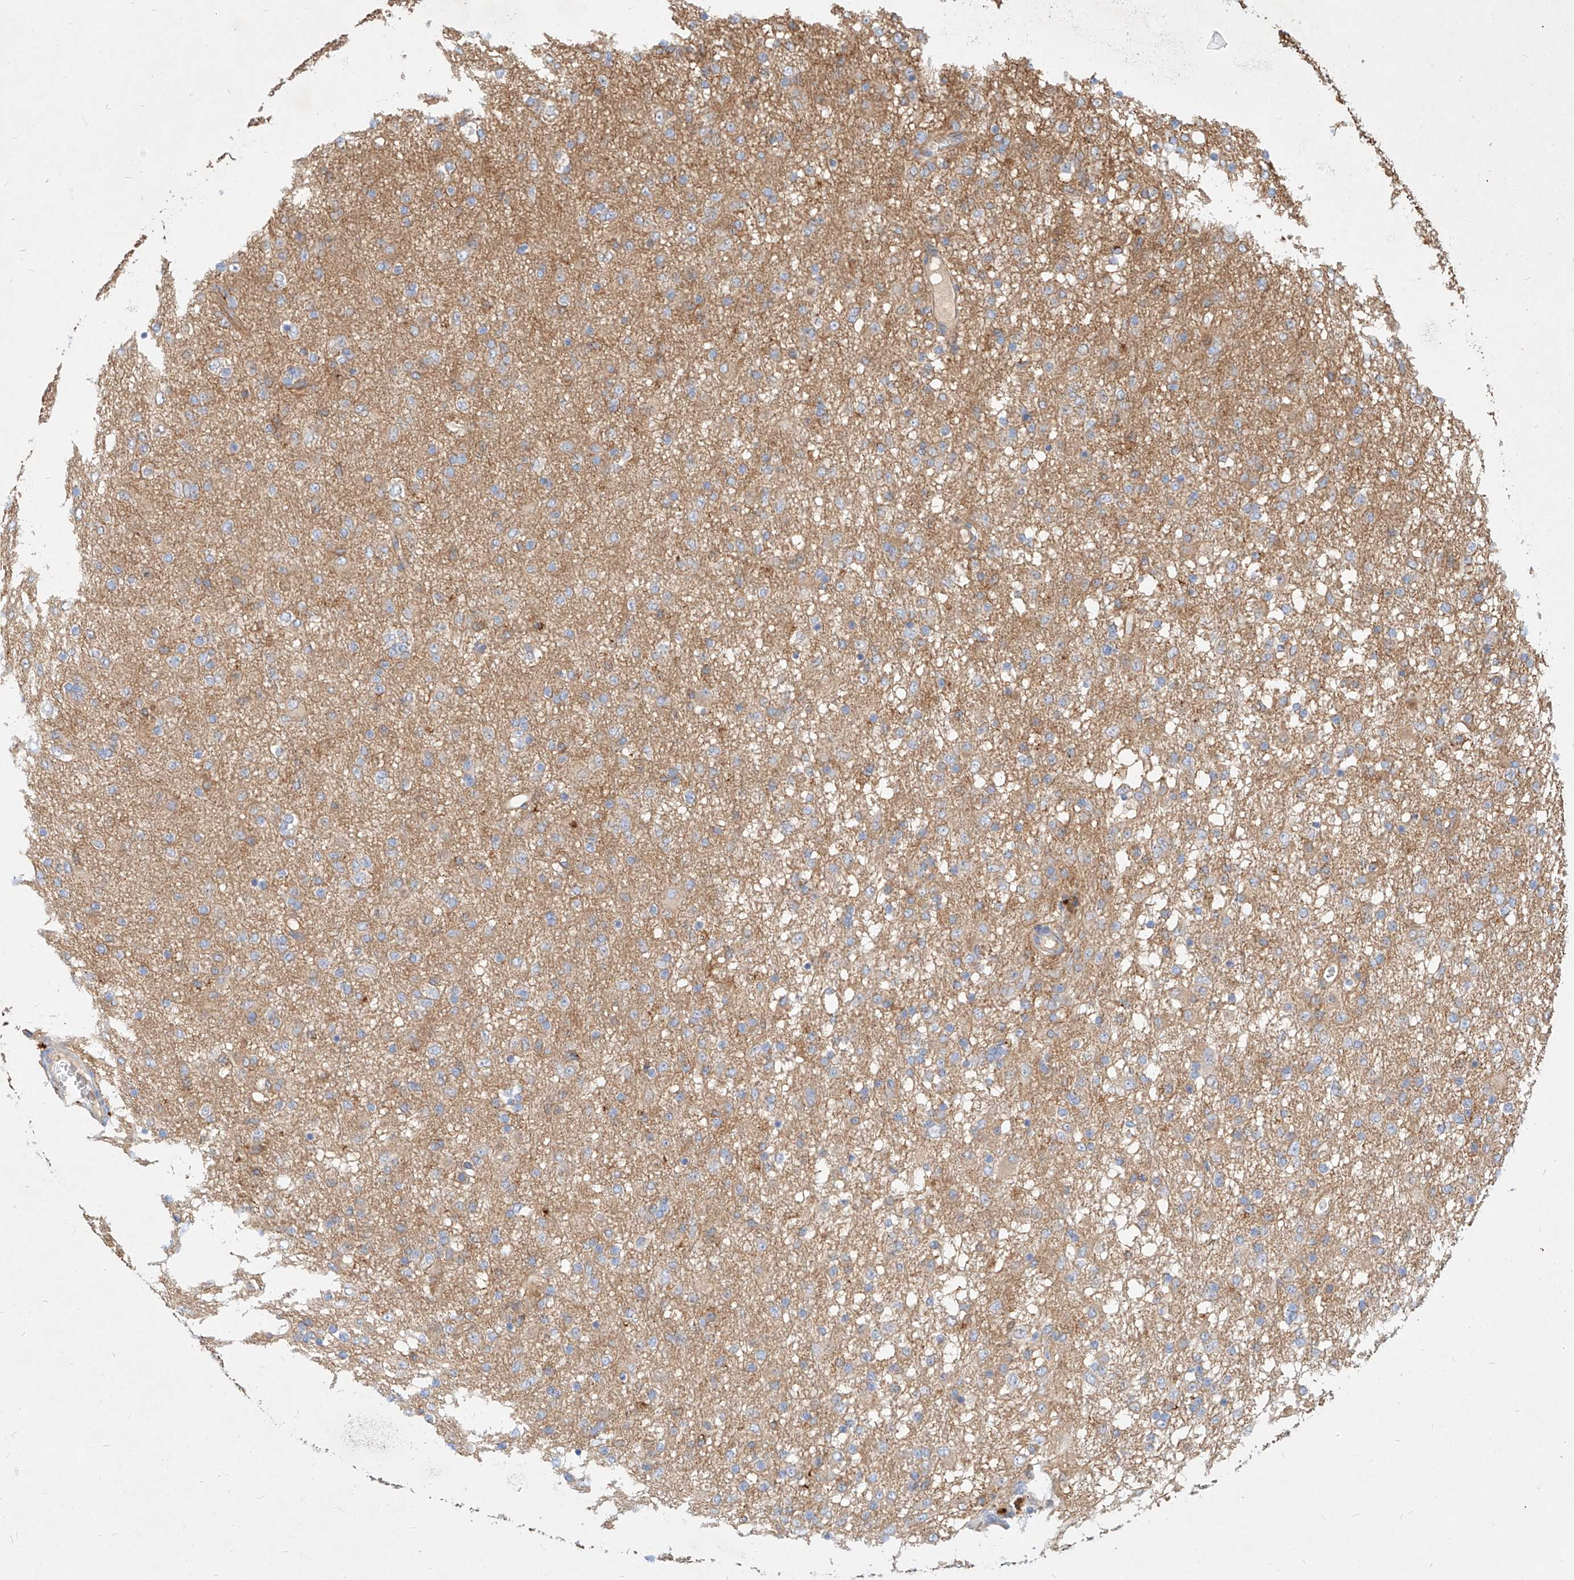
{"staining": {"intensity": "weak", "quantity": "<25%", "location": "cytoplasmic/membranous"}, "tissue": "glioma", "cell_type": "Tumor cells", "image_type": "cancer", "snomed": [{"axis": "morphology", "description": "Glioma, malignant, Low grade"}, {"axis": "topography", "description": "Brain"}], "caption": "This is a image of immunohistochemistry staining of glioma, which shows no staining in tumor cells.", "gene": "NFAM1", "patient": {"sex": "male", "age": 65}}